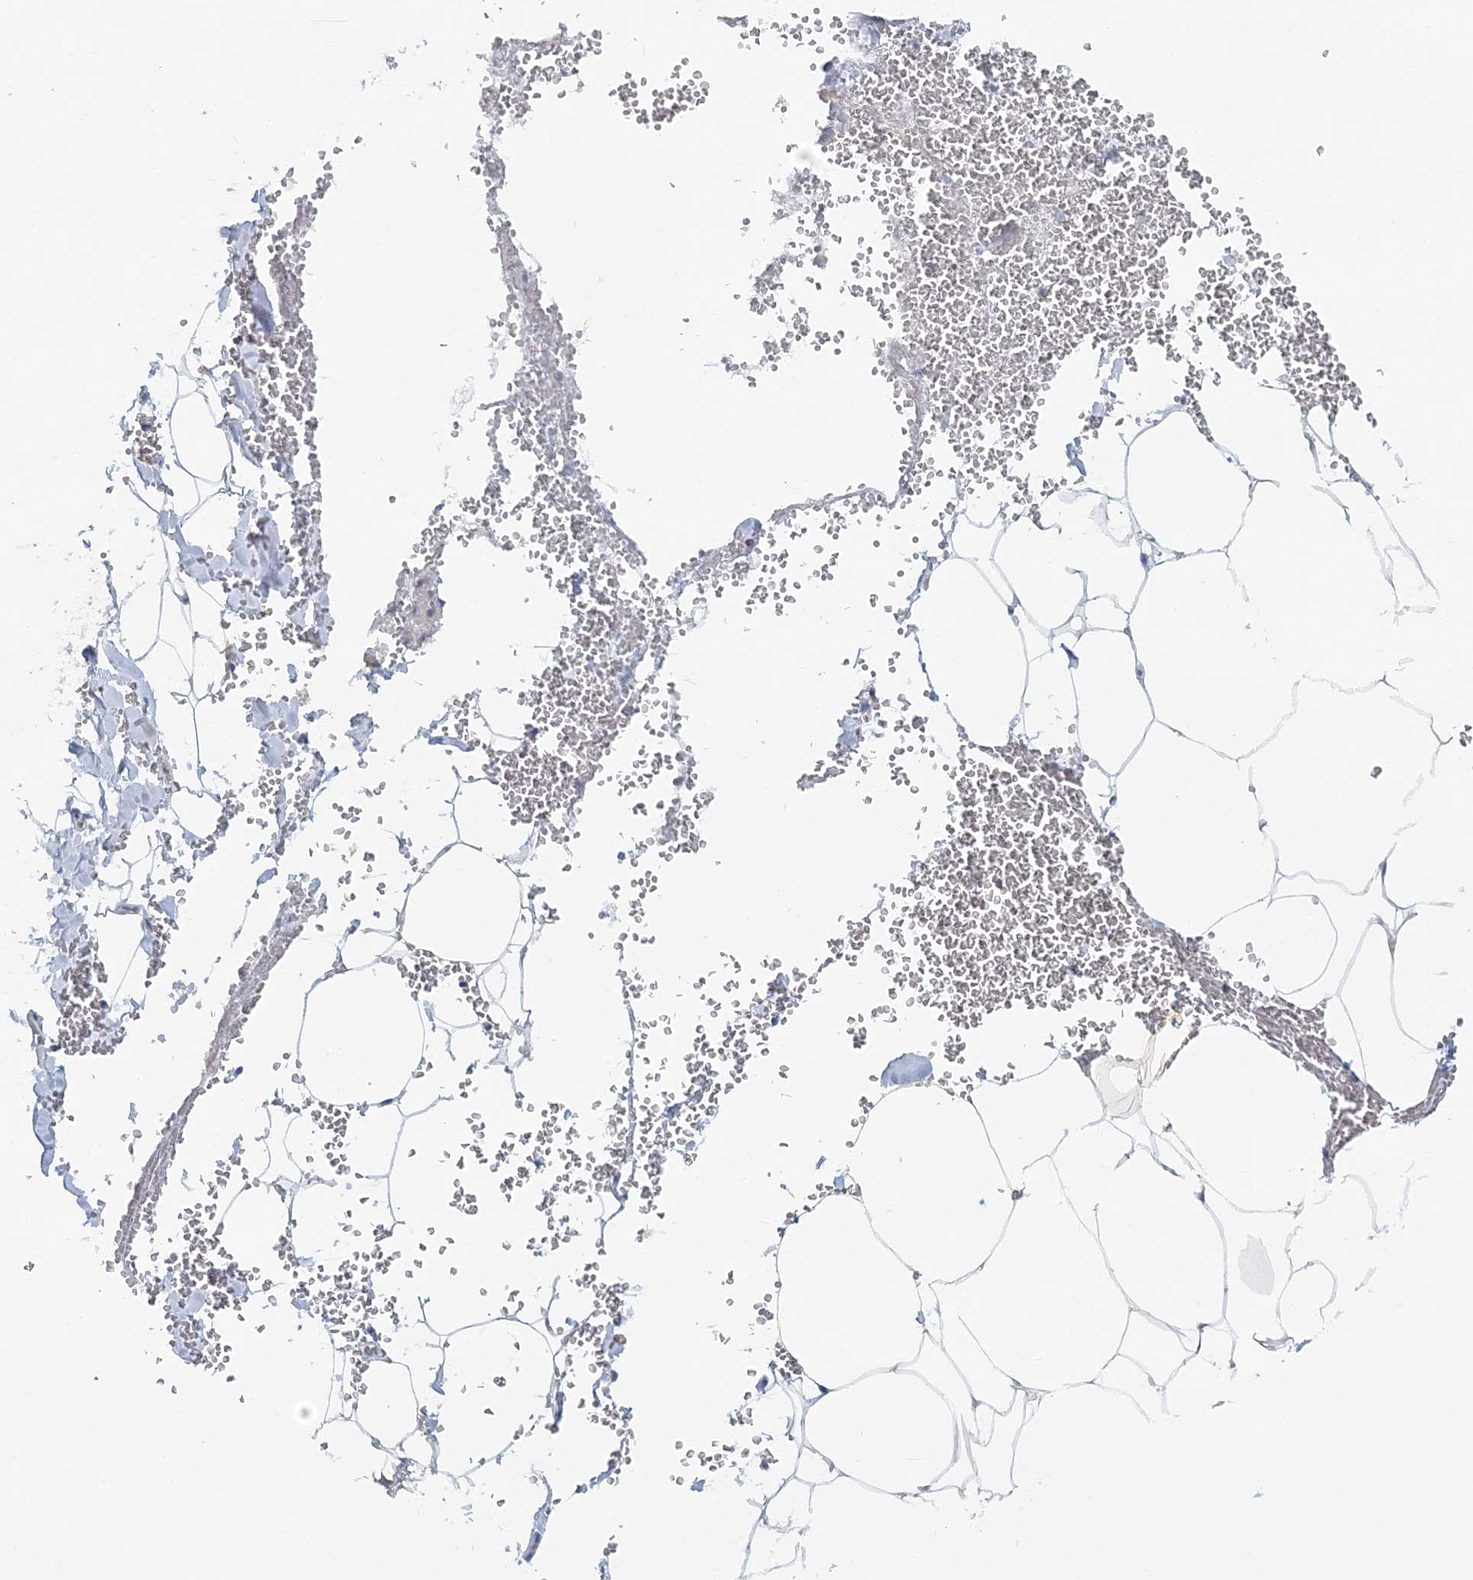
{"staining": {"intensity": "negative", "quantity": "none", "location": "none"}, "tissue": "adipose tissue", "cell_type": "Adipocytes", "image_type": "normal", "snomed": [{"axis": "morphology", "description": "Normal tissue, NOS"}, {"axis": "topography", "description": "Gallbladder"}, {"axis": "topography", "description": "Peripheral nerve tissue"}], "caption": "IHC of benign human adipose tissue displays no staining in adipocytes.", "gene": "RNF150", "patient": {"sex": "male", "age": 38}}